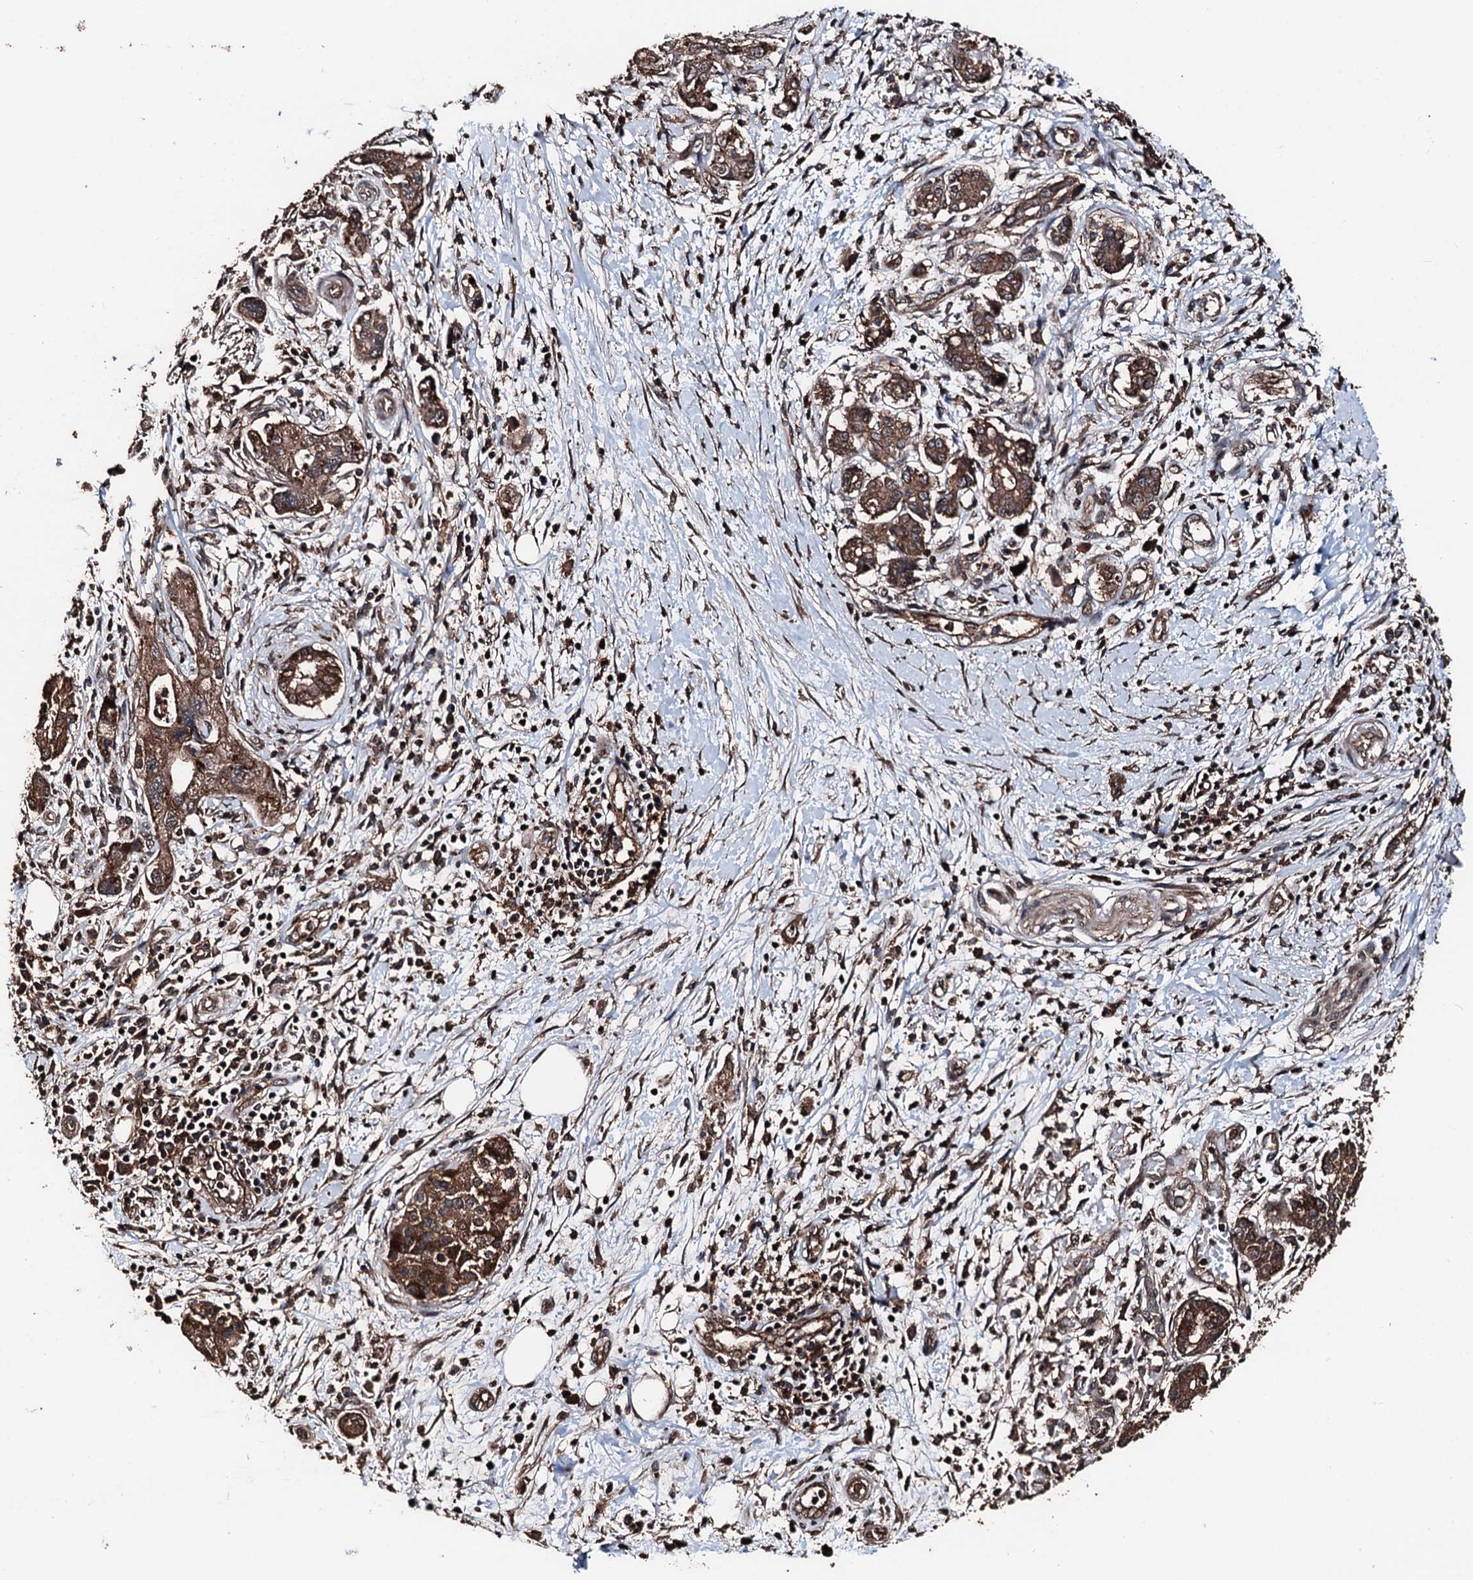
{"staining": {"intensity": "moderate", "quantity": ">75%", "location": "cytoplasmic/membranous"}, "tissue": "pancreatic cancer", "cell_type": "Tumor cells", "image_type": "cancer", "snomed": [{"axis": "morphology", "description": "Adenocarcinoma, NOS"}, {"axis": "topography", "description": "Pancreas"}], "caption": "Moderate cytoplasmic/membranous protein expression is present in approximately >75% of tumor cells in pancreatic cancer. (DAB IHC, brown staining for protein, blue staining for nuclei).", "gene": "KIF18A", "patient": {"sex": "female", "age": 73}}